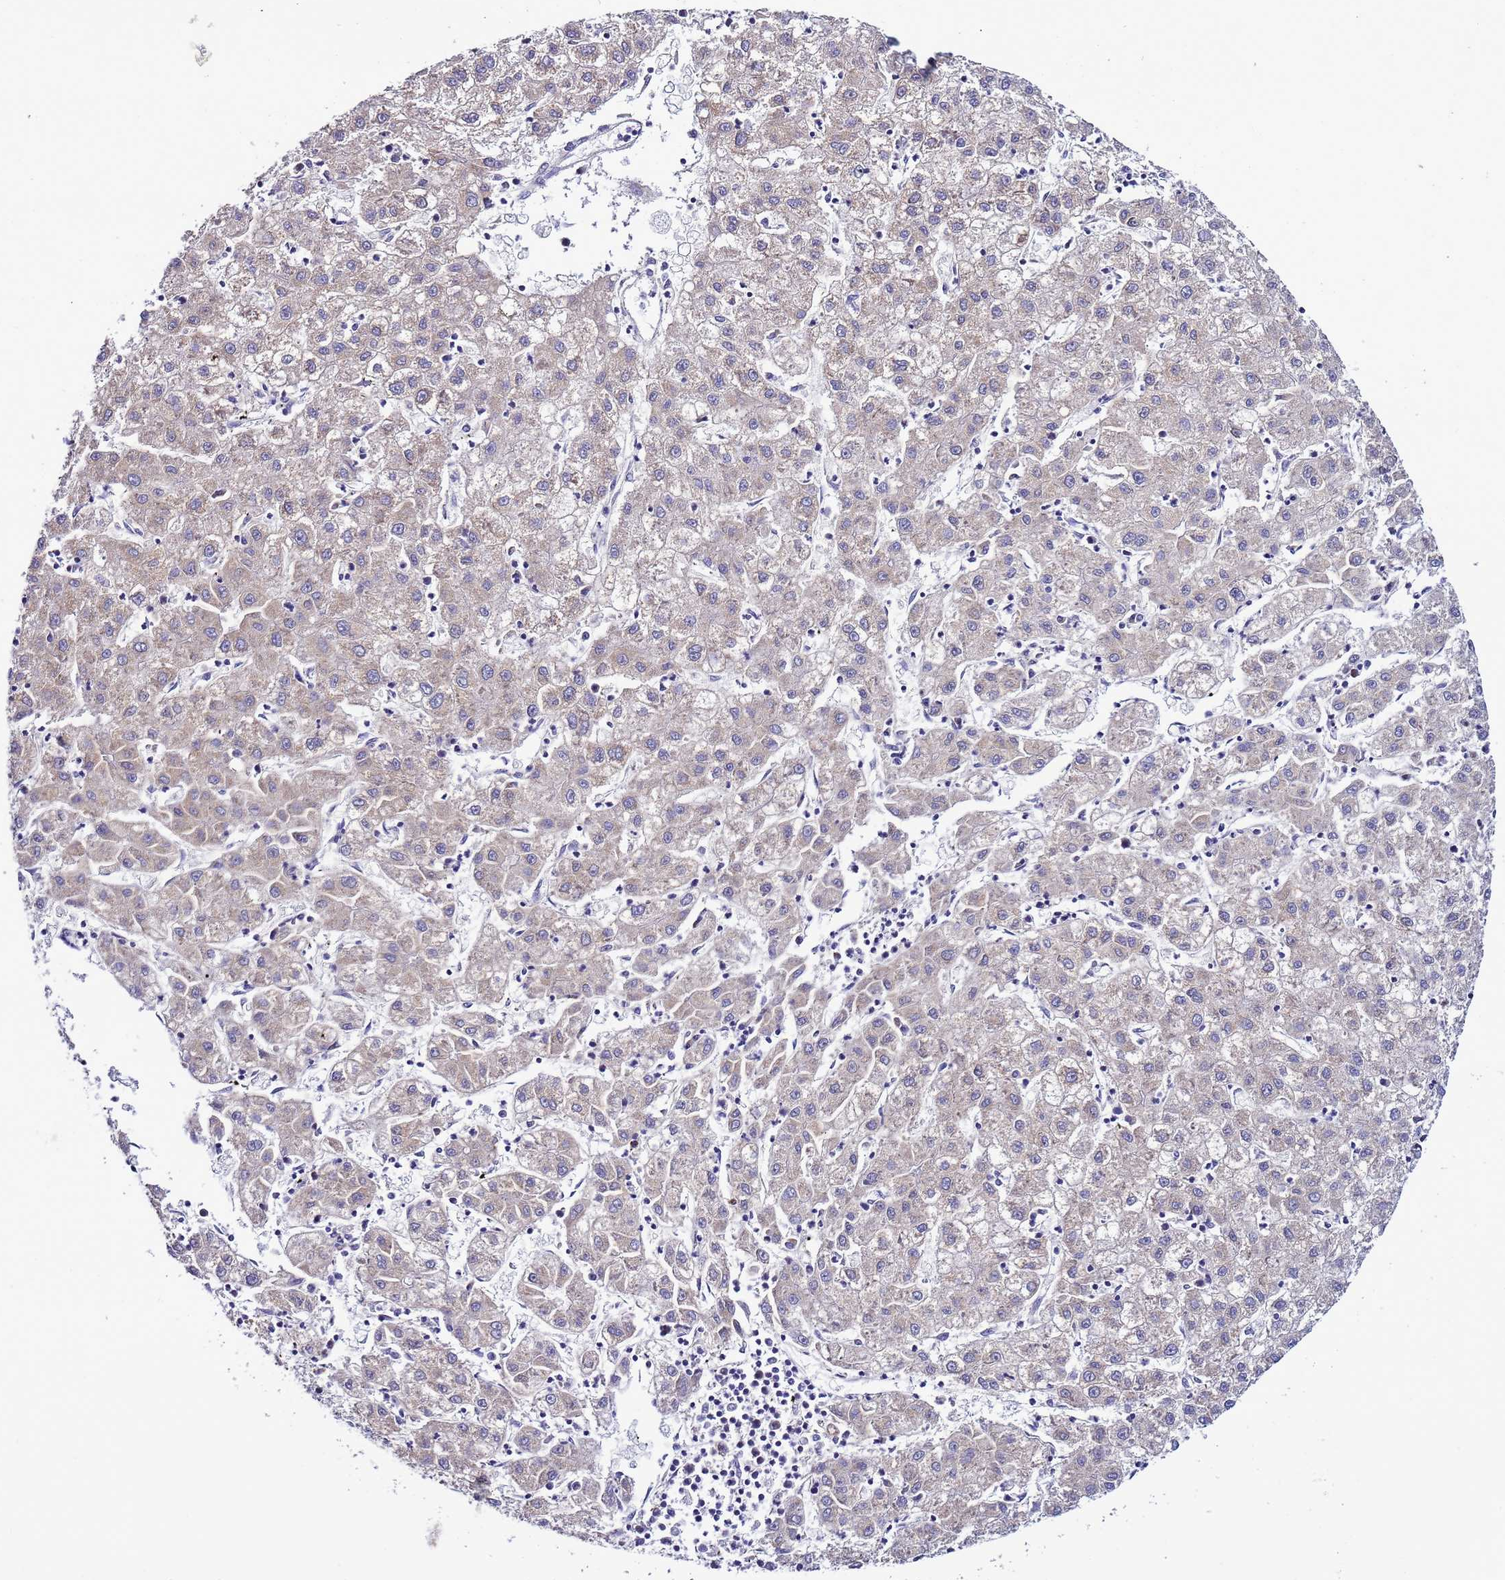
{"staining": {"intensity": "weak", "quantity": "<25%", "location": "cytoplasmic/membranous"}, "tissue": "liver cancer", "cell_type": "Tumor cells", "image_type": "cancer", "snomed": [{"axis": "morphology", "description": "Carcinoma, Hepatocellular, NOS"}, {"axis": "topography", "description": "Liver"}], "caption": "A high-resolution micrograph shows immunohistochemistry (IHC) staining of liver hepatocellular carcinoma, which exhibits no significant positivity in tumor cells.", "gene": "AHI1", "patient": {"sex": "male", "age": 72}}